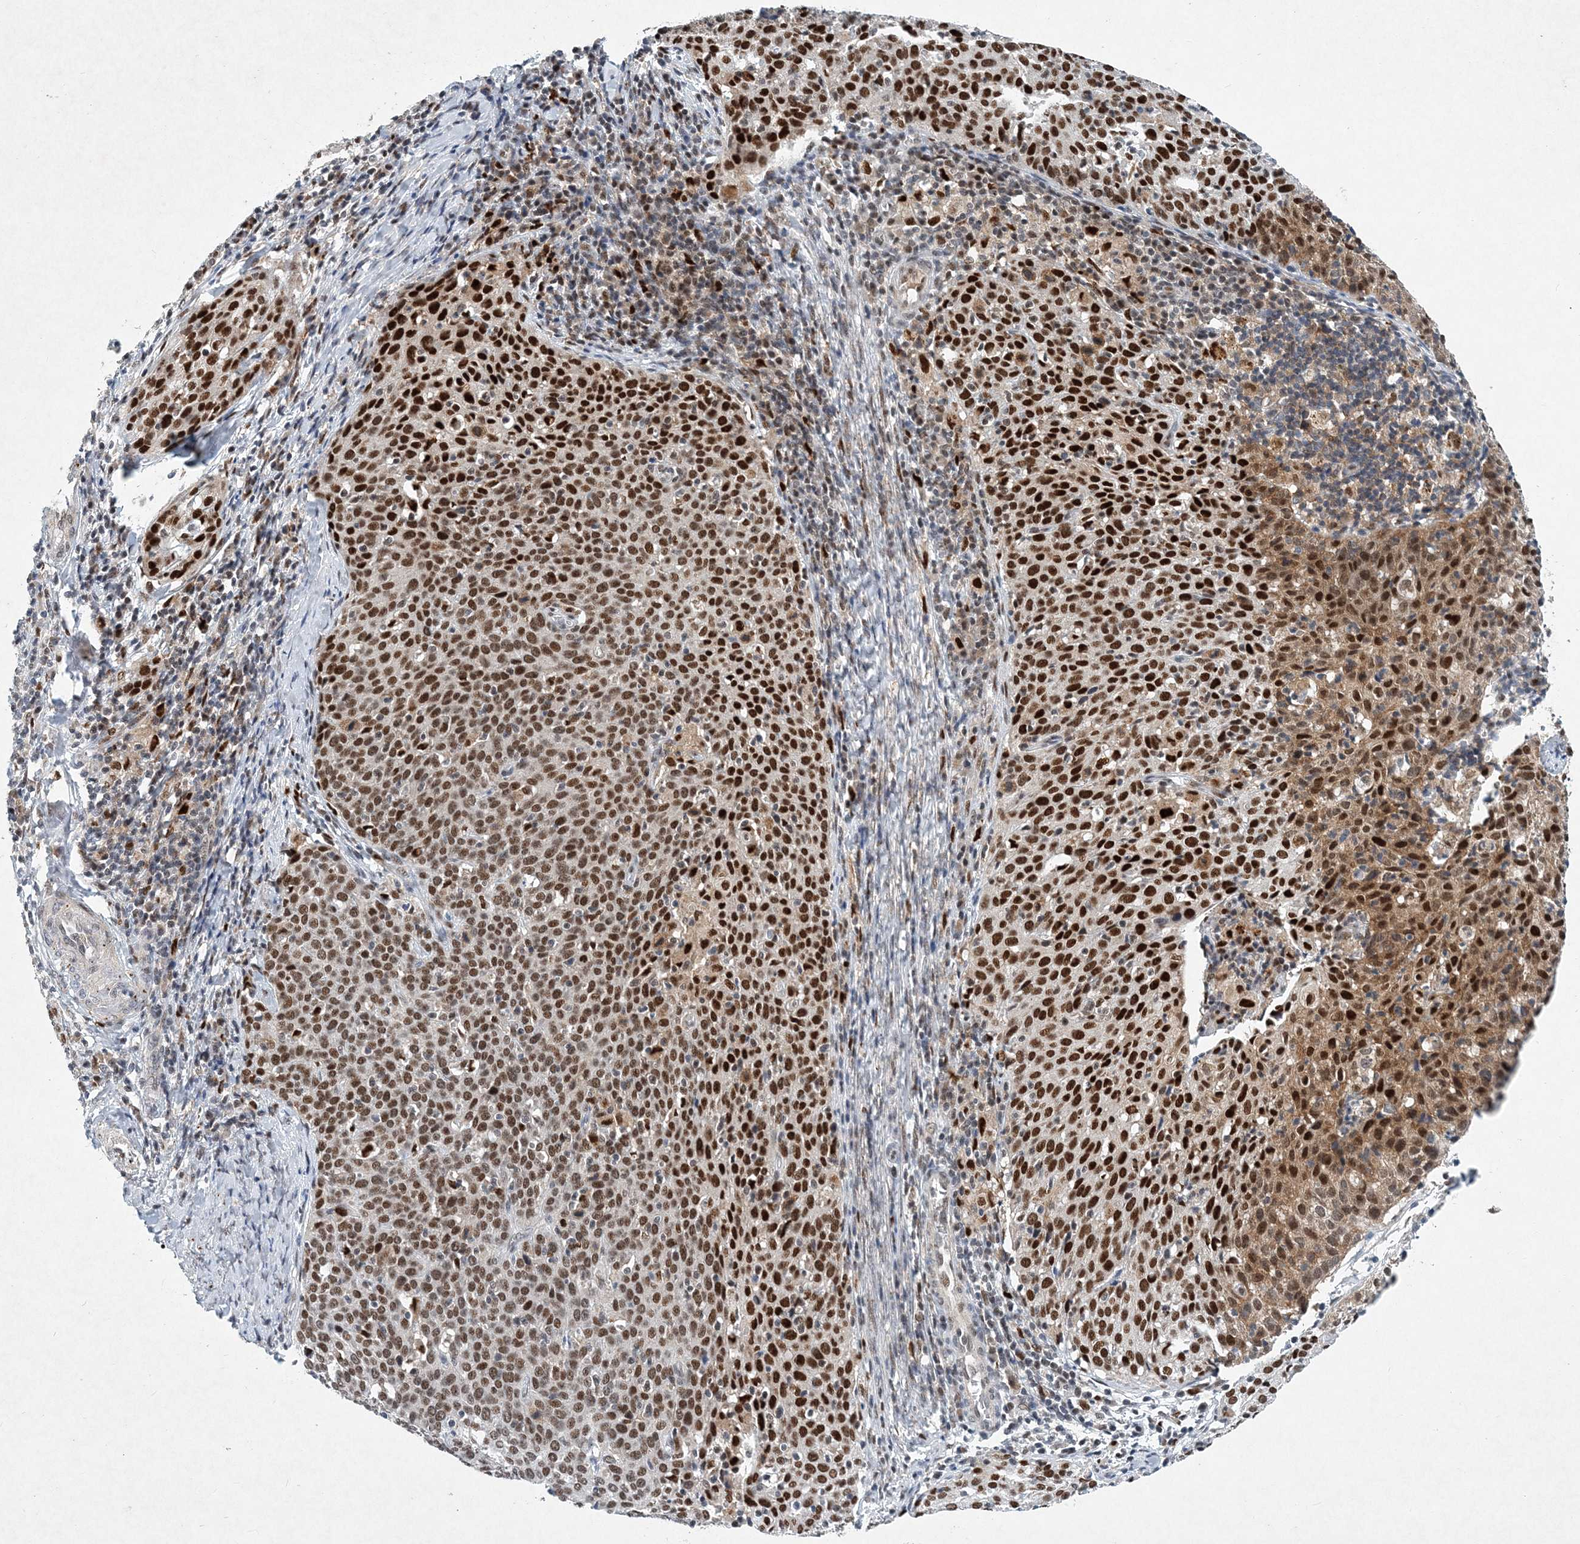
{"staining": {"intensity": "strong", "quantity": ">75%", "location": "nuclear"}, "tissue": "cervical cancer", "cell_type": "Tumor cells", "image_type": "cancer", "snomed": [{"axis": "morphology", "description": "Squamous cell carcinoma, NOS"}, {"axis": "topography", "description": "Cervix"}], "caption": "DAB immunohistochemical staining of human cervical cancer displays strong nuclear protein expression in approximately >75% of tumor cells.", "gene": "KPNA4", "patient": {"sex": "female", "age": 38}}